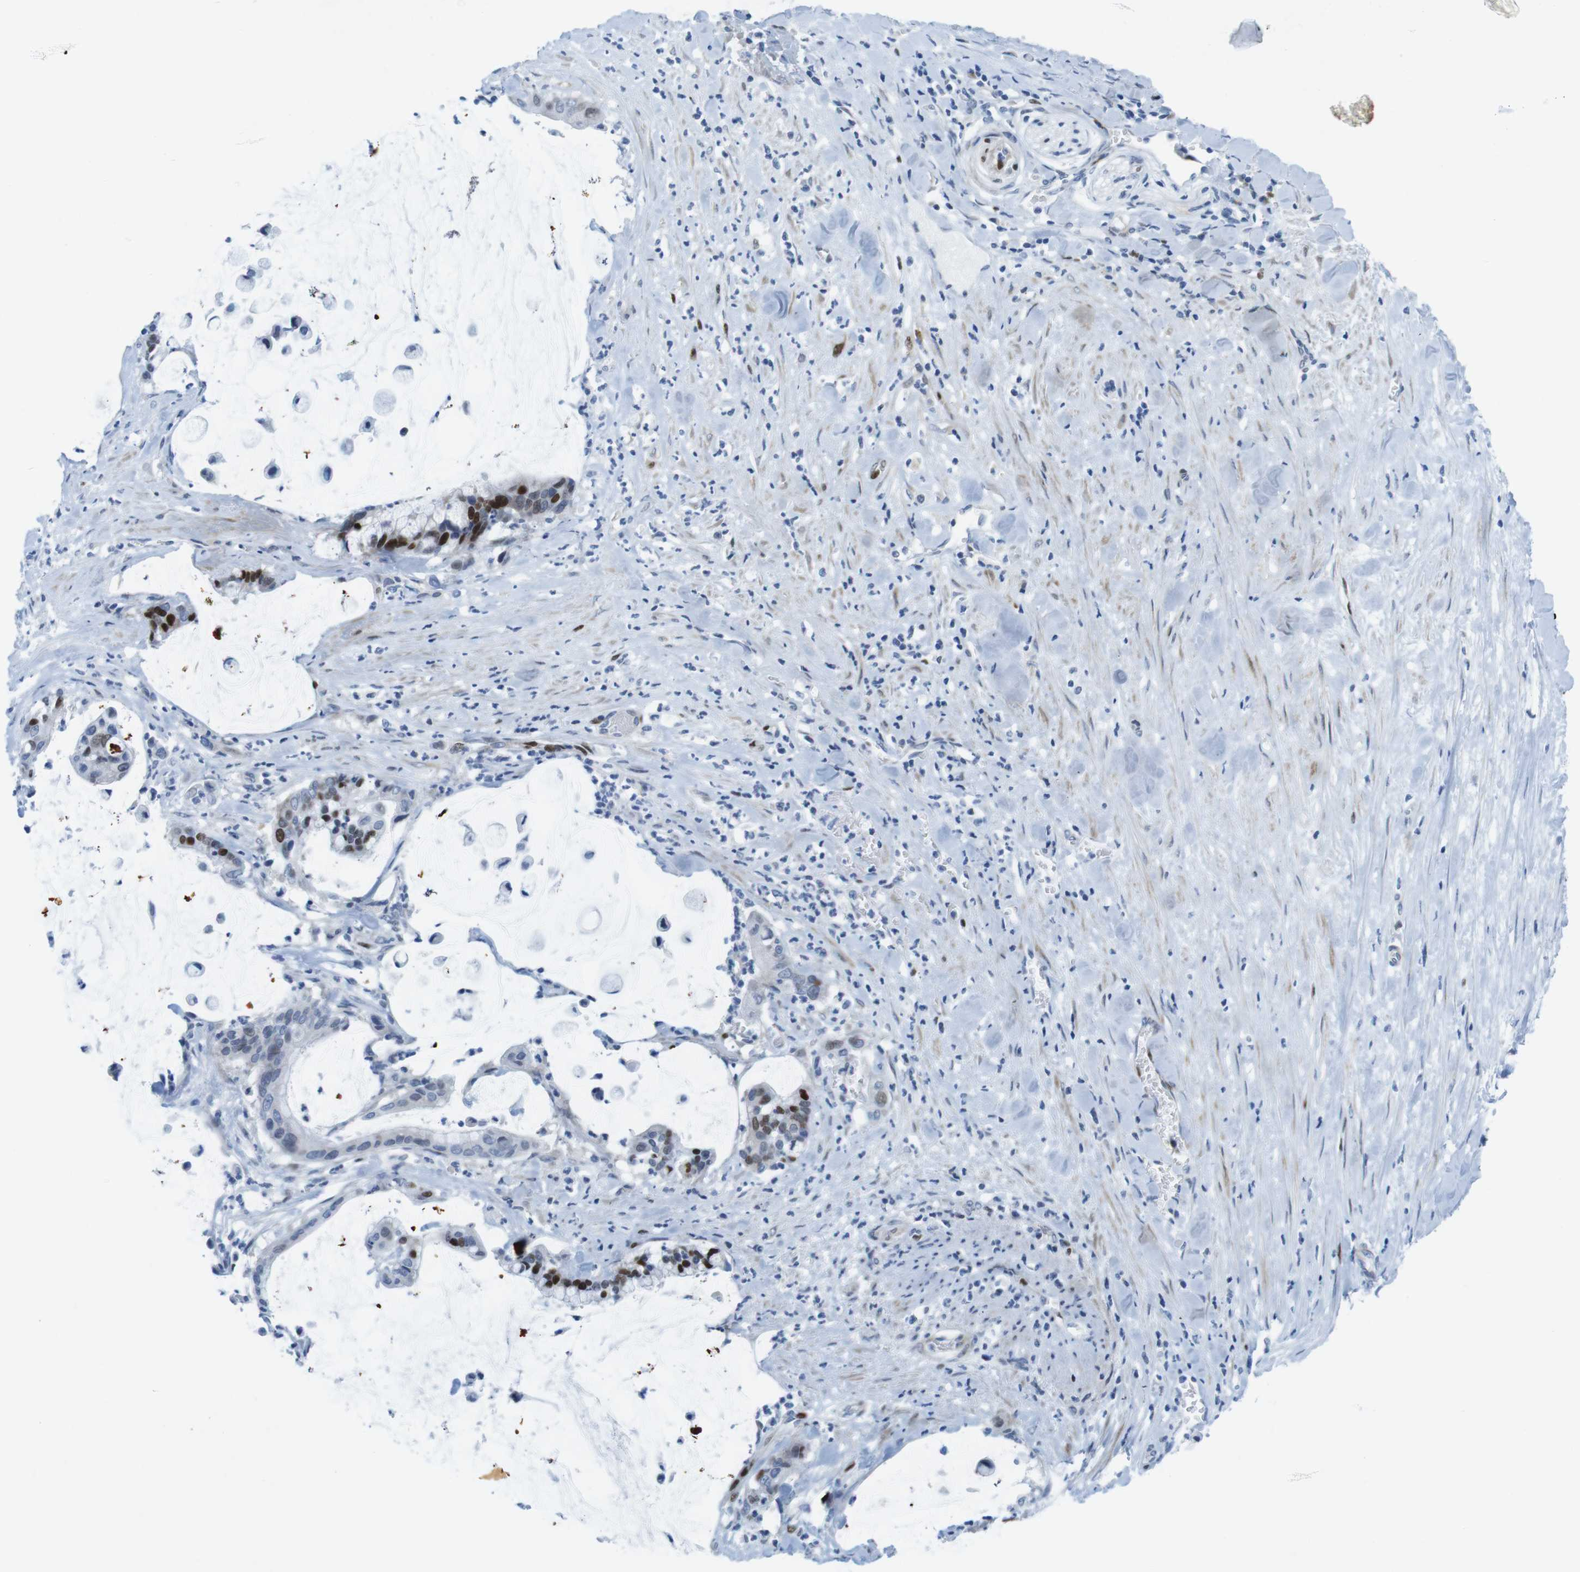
{"staining": {"intensity": "strong", "quantity": "25%-75%", "location": "nuclear"}, "tissue": "pancreatic cancer", "cell_type": "Tumor cells", "image_type": "cancer", "snomed": [{"axis": "morphology", "description": "Adenocarcinoma, NOS"}, {"axis": "topography", "description": "Pancreas"}], "caption": "This is a histology image of IHC staining of pancreatic cancer, which shows strong positivity in the nuclear of tumor cells.", "gene": "CHAF1A", "patient": {"sex": "male", "age": 41}}